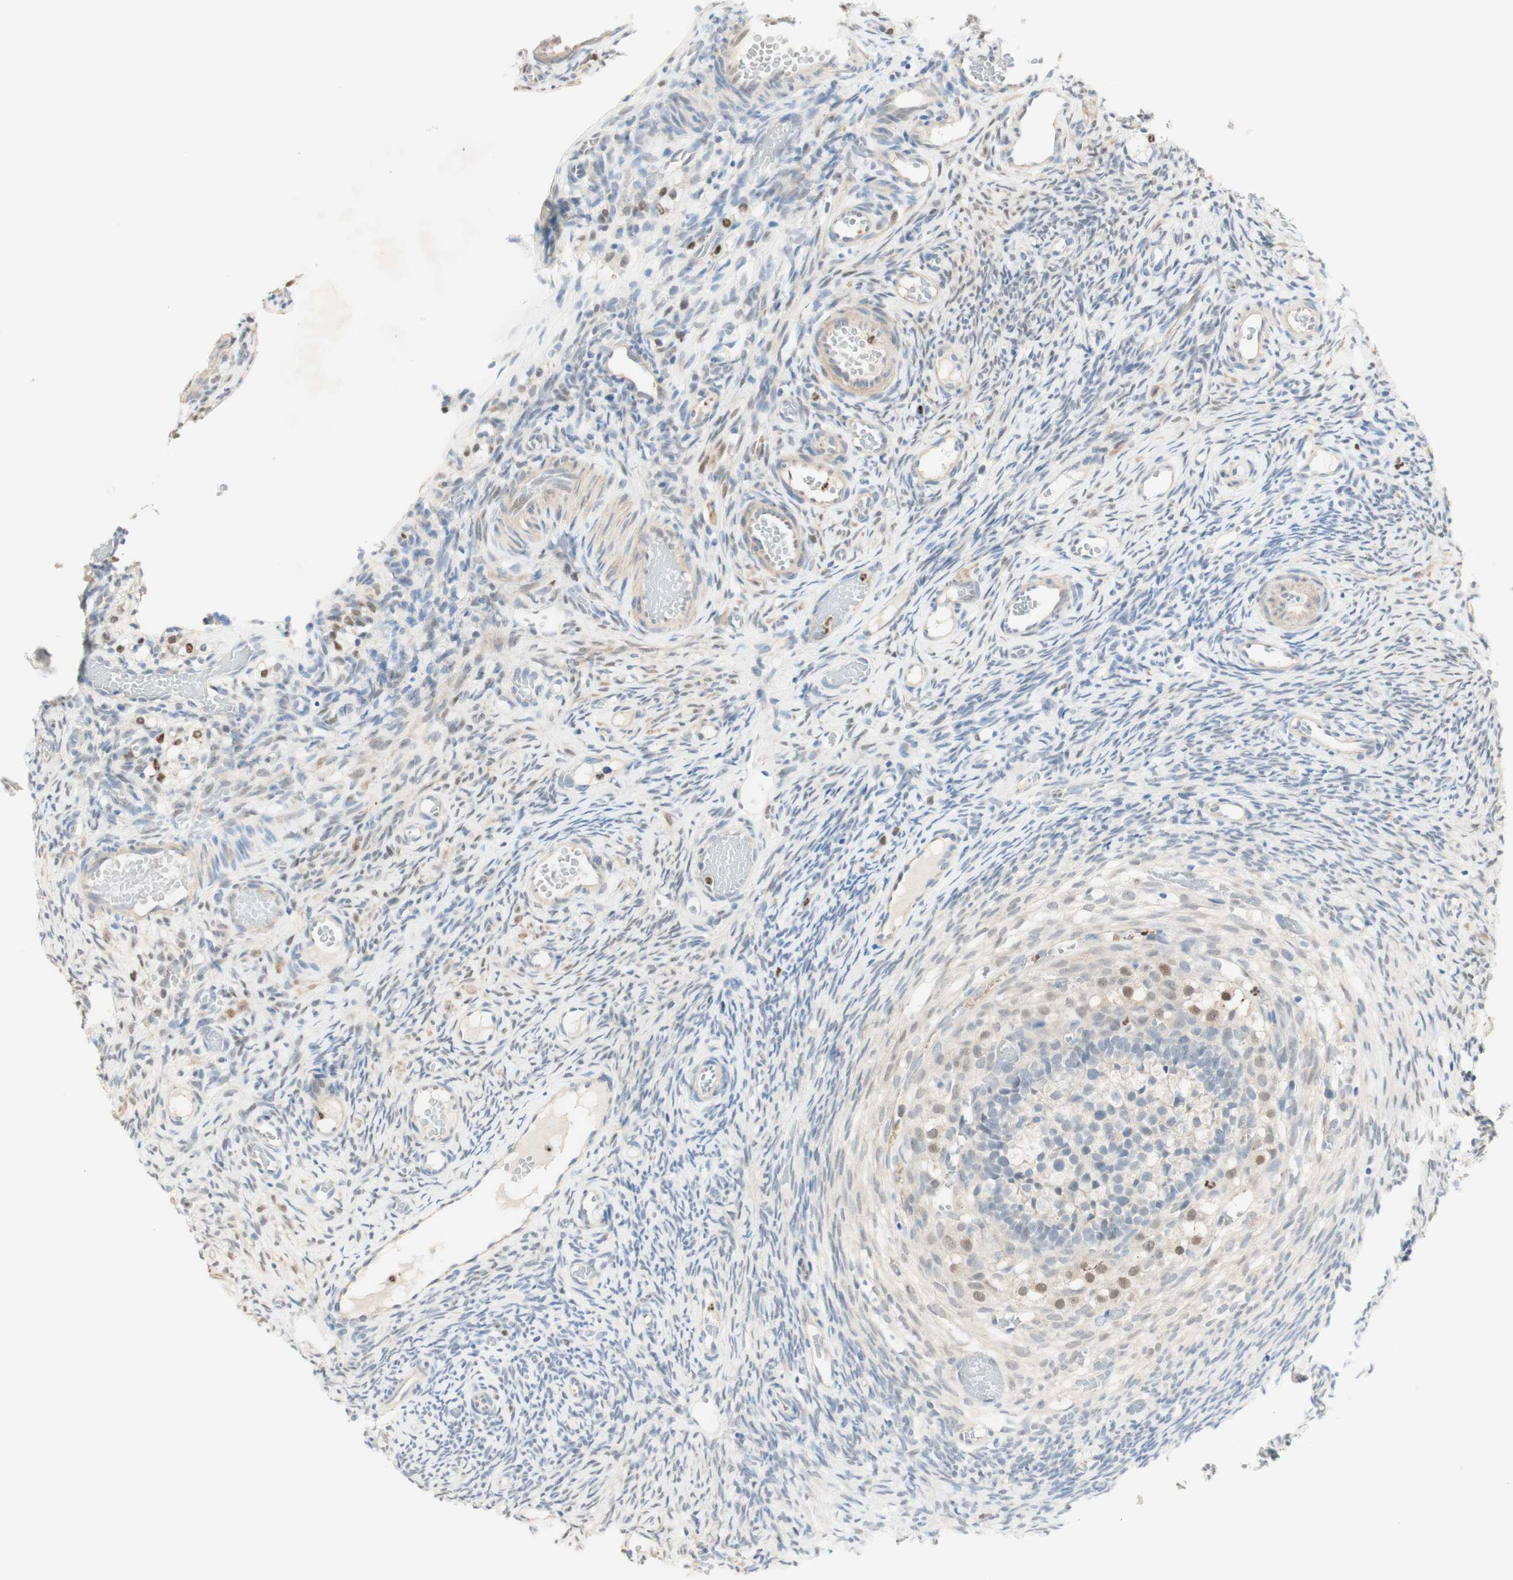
{"staining": {"intensity": "weak", "quantity": ">75%", "location": "cytoplasmic/membranous,nuclear"}, "tissue": "ovary", "cell_type": "Follicle cells", "image_type": "normal", "snomed": [{"axis": "morphology", "description": "Normal tissue, NOS"}, {"axis": "topography", "description": "Ovary"}], "caption": "Protein staining shows weak cytoplasmic/membranous,nuclear positivity in approximately >75% of follicle cells in benign ovary. Immunohistochemistry (ihc) stains the protein of interest in brown and the nuclei are stained blue.", "gene": "RFNG", "patient": {"sex": "female", "age": 35}}